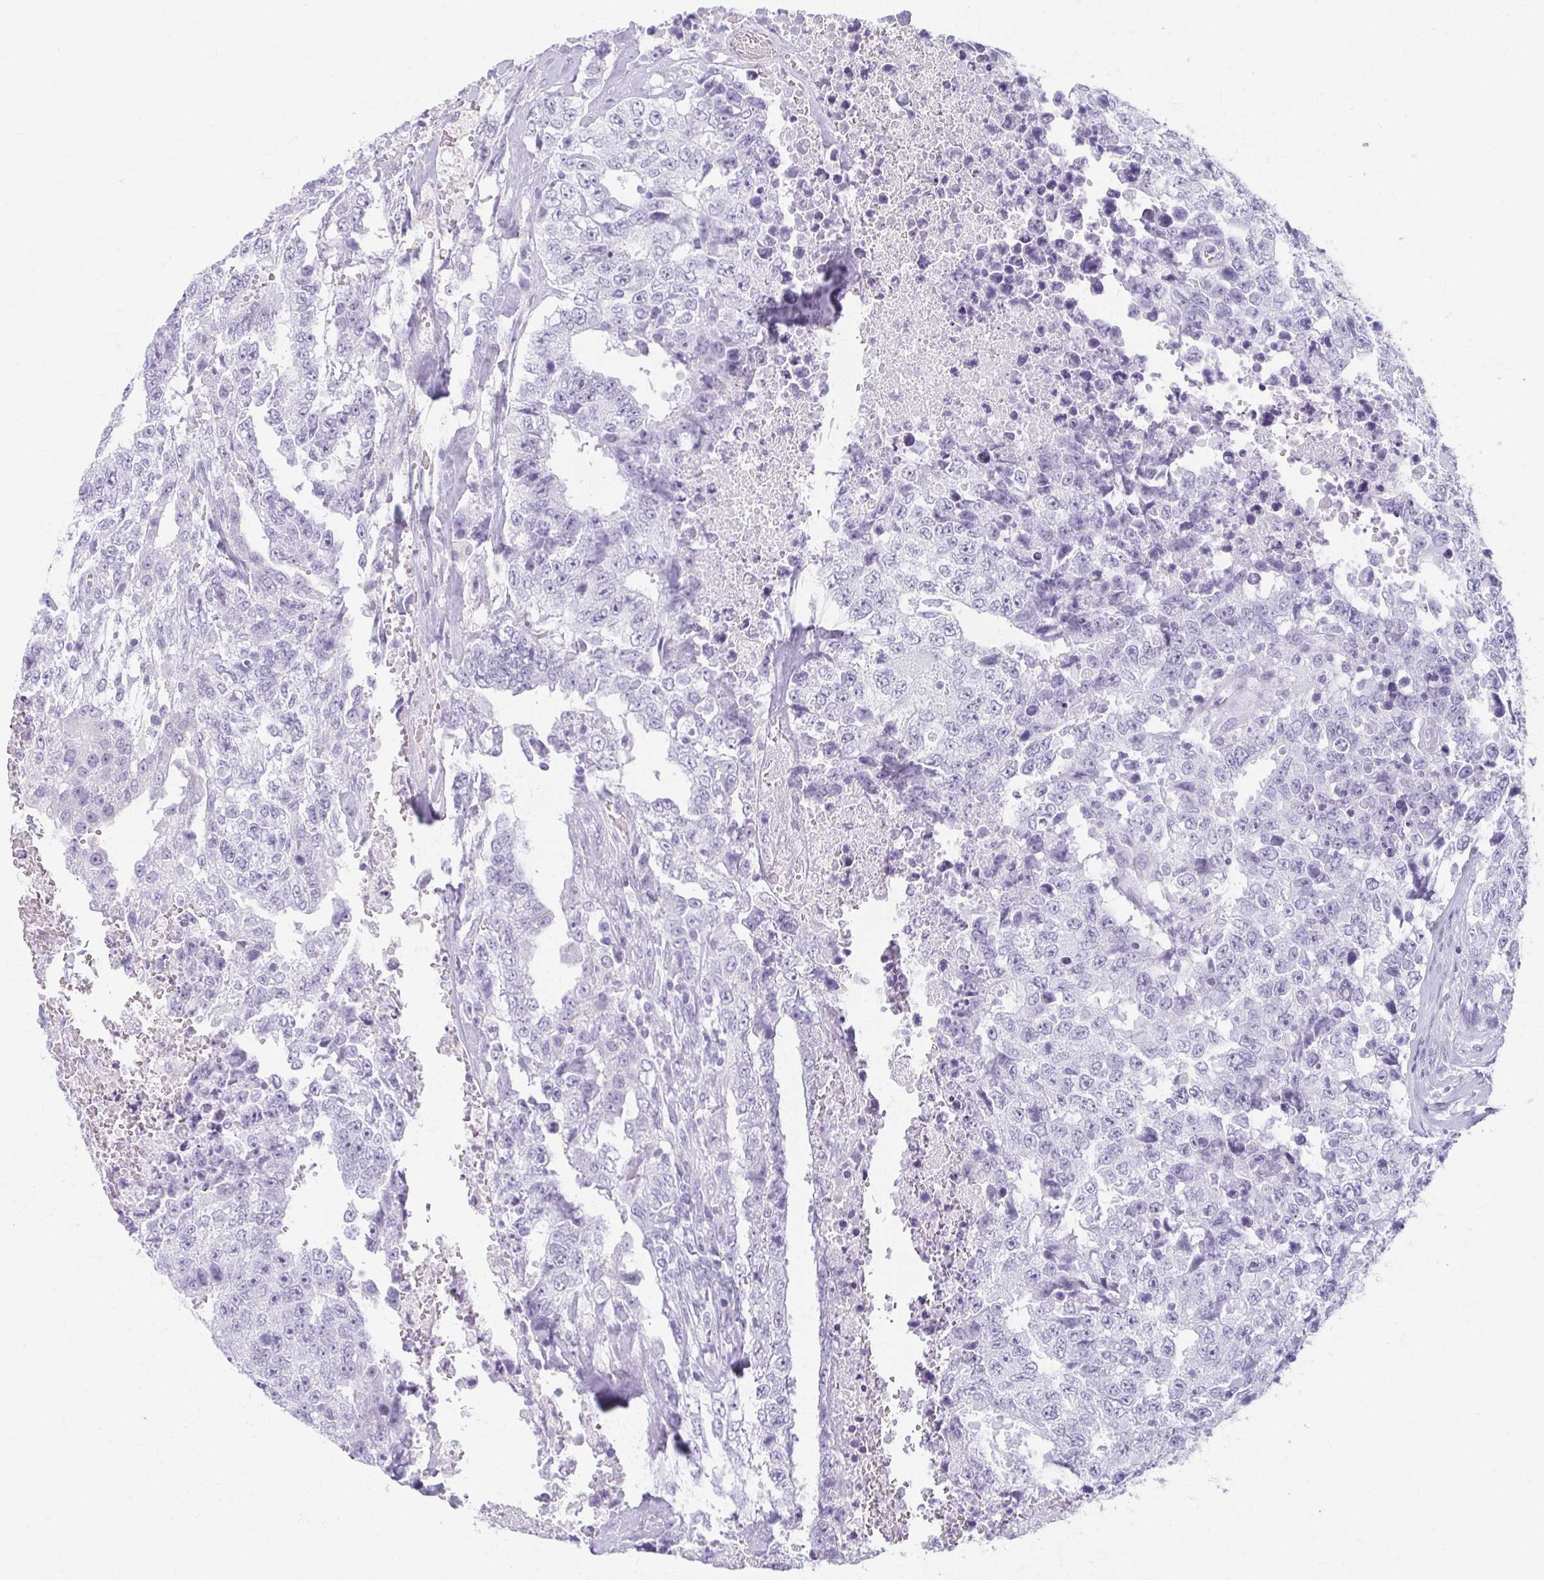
{"staining": {"intensity": "negative", "quantity": "none", "location": "none"}, "tissue": "testis cancer", "cell_type": "Tumor cells", "image_type": "cancer", "snomed": [{"axis": "morphology", "description": "Carcinoma, Embryonal, NOS"}, {"axis": "topography", "description": "Testis"}], "caption": "A photomicrograph of human testis cancer (embryonal carcinoma) is negative for staining in tumor cells.", "gene": "MOBP", "patient": {"sex": "male", "age": 24}}